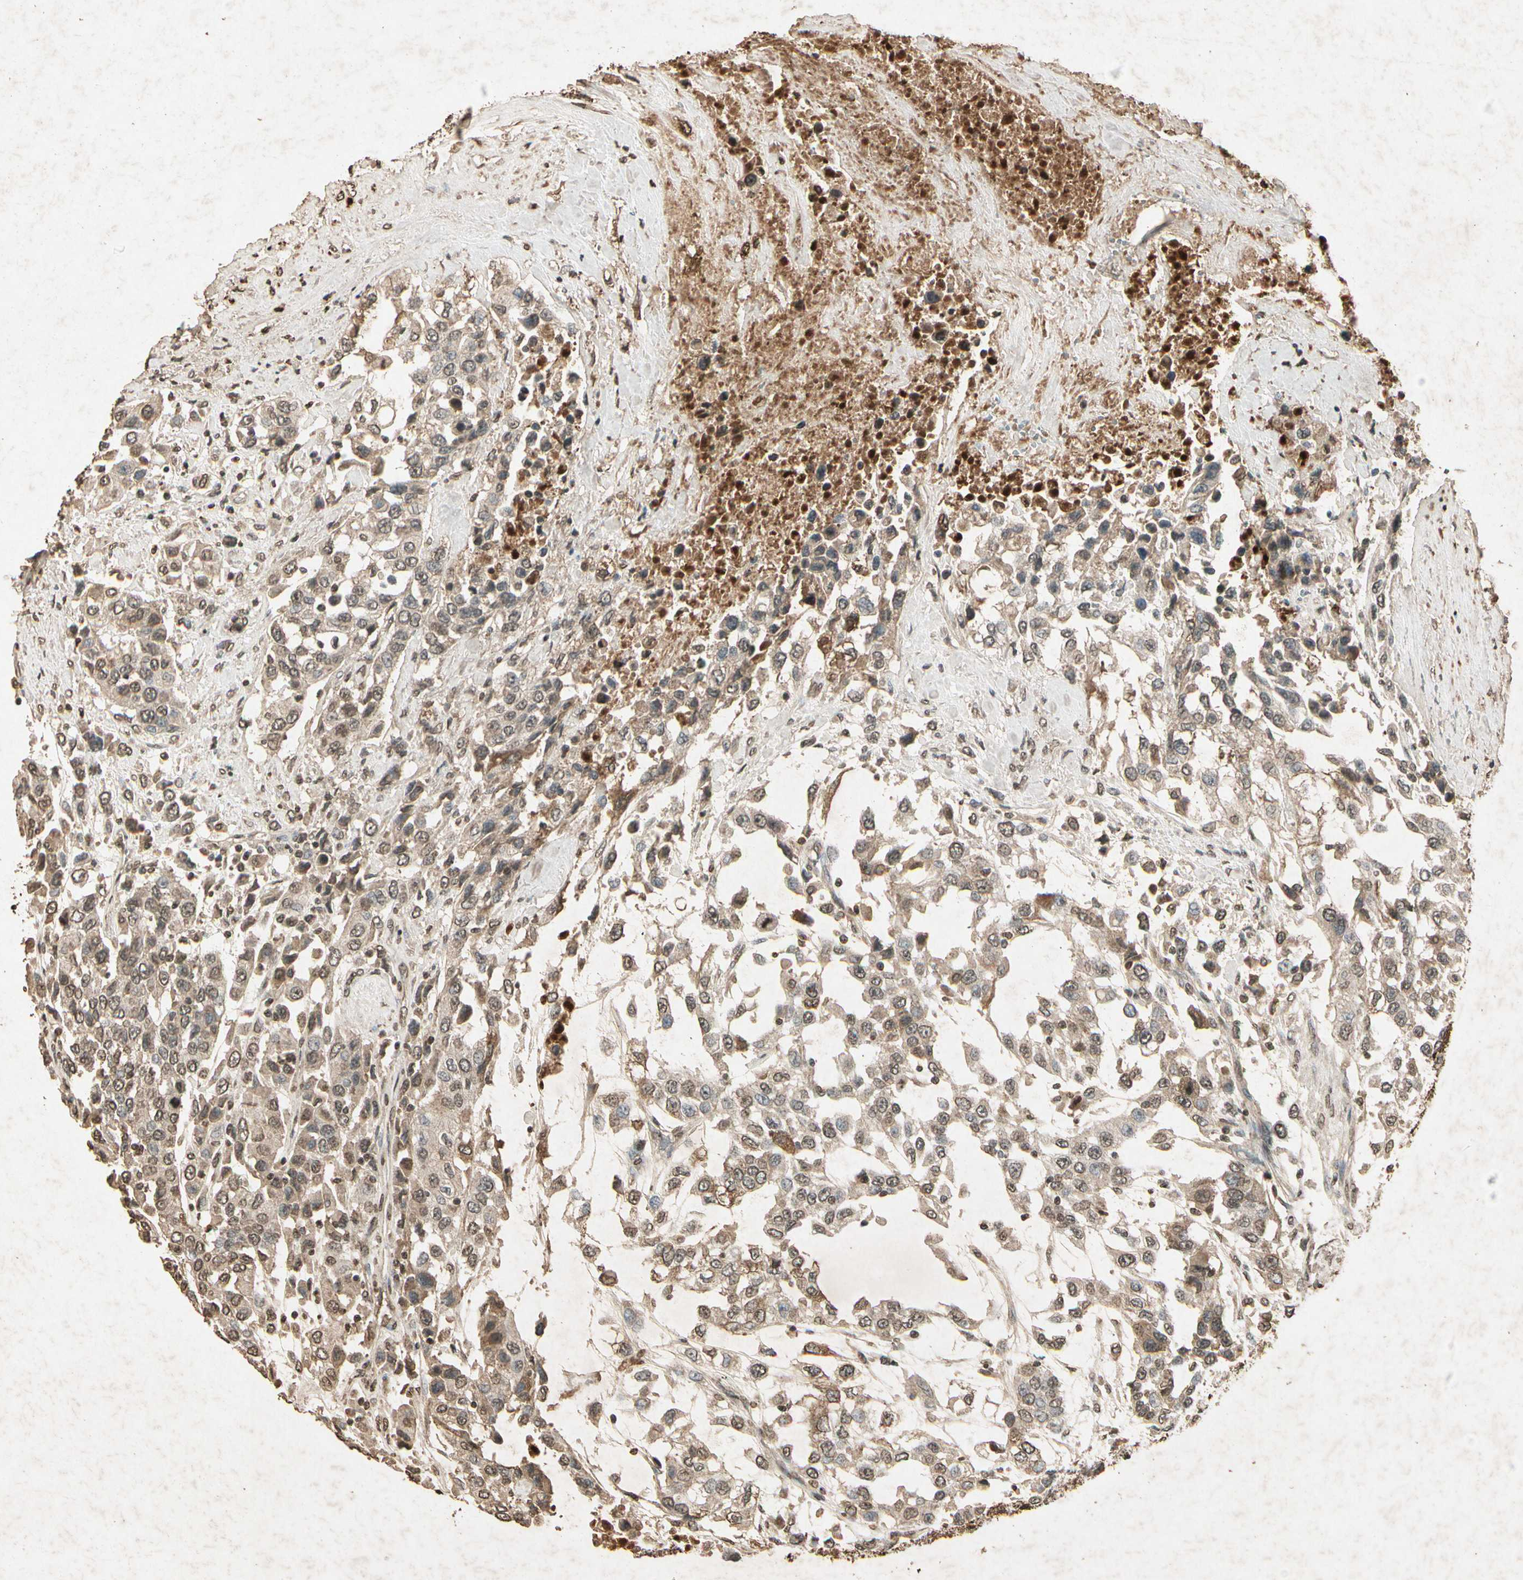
{"staining": {"intensity": "weak", "quantity": ">75%", "location": "cytoplasmic/membranous"}, "tissue": "urothelial cancer", "cell_type": "Tumor cells", "image_type": "cancer", "snomed": [{"axis": "morphology", "description": "Urothelial carcinoma, High grade"}, {"axis": "topography", "description": "Urinary bladder"}], "caption": "This is a histology image of IHC staining of high-grade urothelial carcinoma, which shows weak positivity in the cytoplasmic/membranous of tumor cells.", "gene": "GC", "patient": {"sex": "female", "age": 80}}